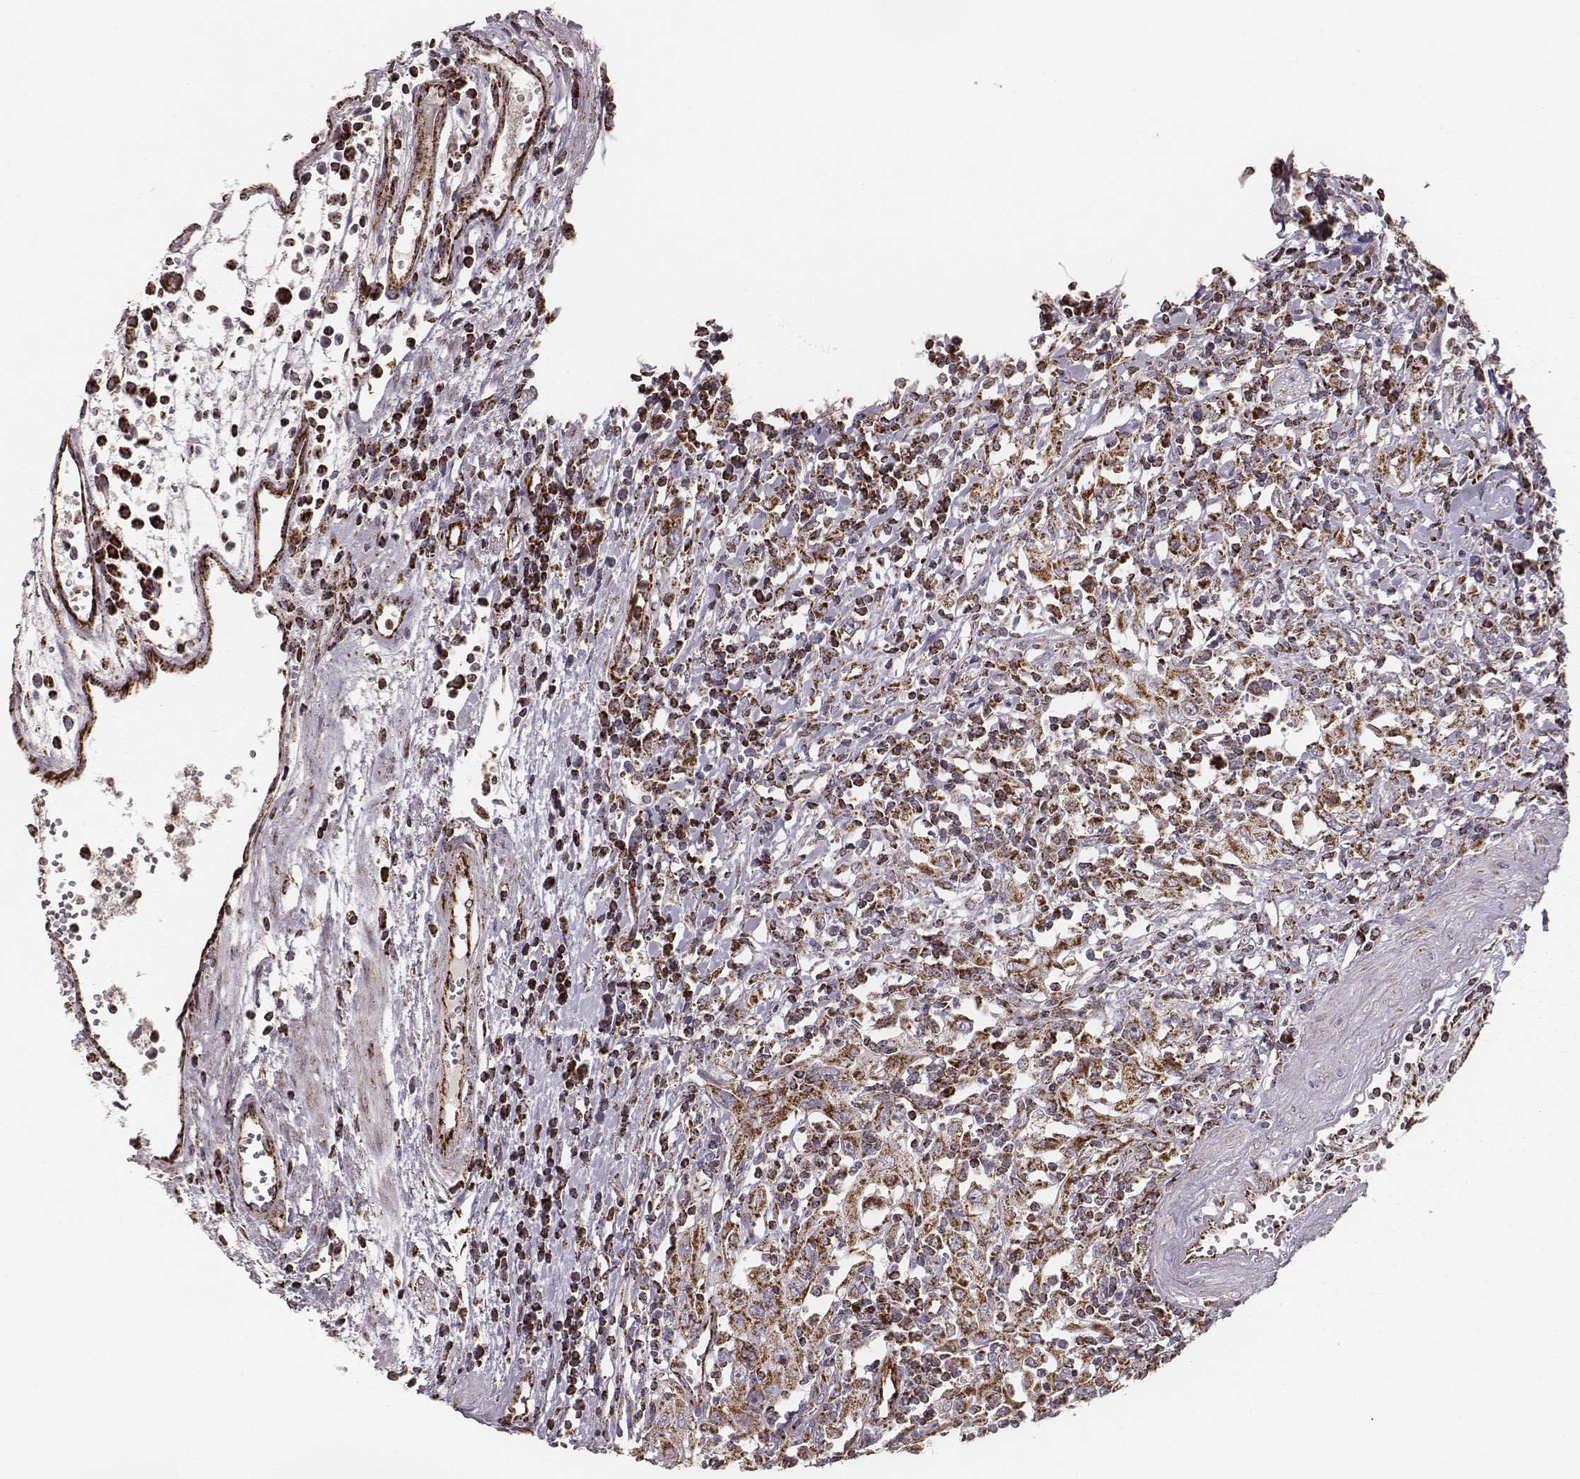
{"staining": {"intensity": "strong", "quantity": ">75%", "location": "cytoplasmic/membranous"}, "tissue": "urothelial cancer", "cell_type": "Tumor cells", "image_type": "cancer", "snomed": [{"axis": "morphology", "description": "Urothelial carcinoma, High grade"}, {"axis": "topography", "description": "Urinary bladder"}], "caption": "High-power microscopy captured an immunohistochemistry micrograph of urothelial cancer, revealing strong cytoplasmic/membranous expression in approximately >75% of tumor cells.", "gene": "TUFM", "patient": {"sex": "female", "age": 85}}